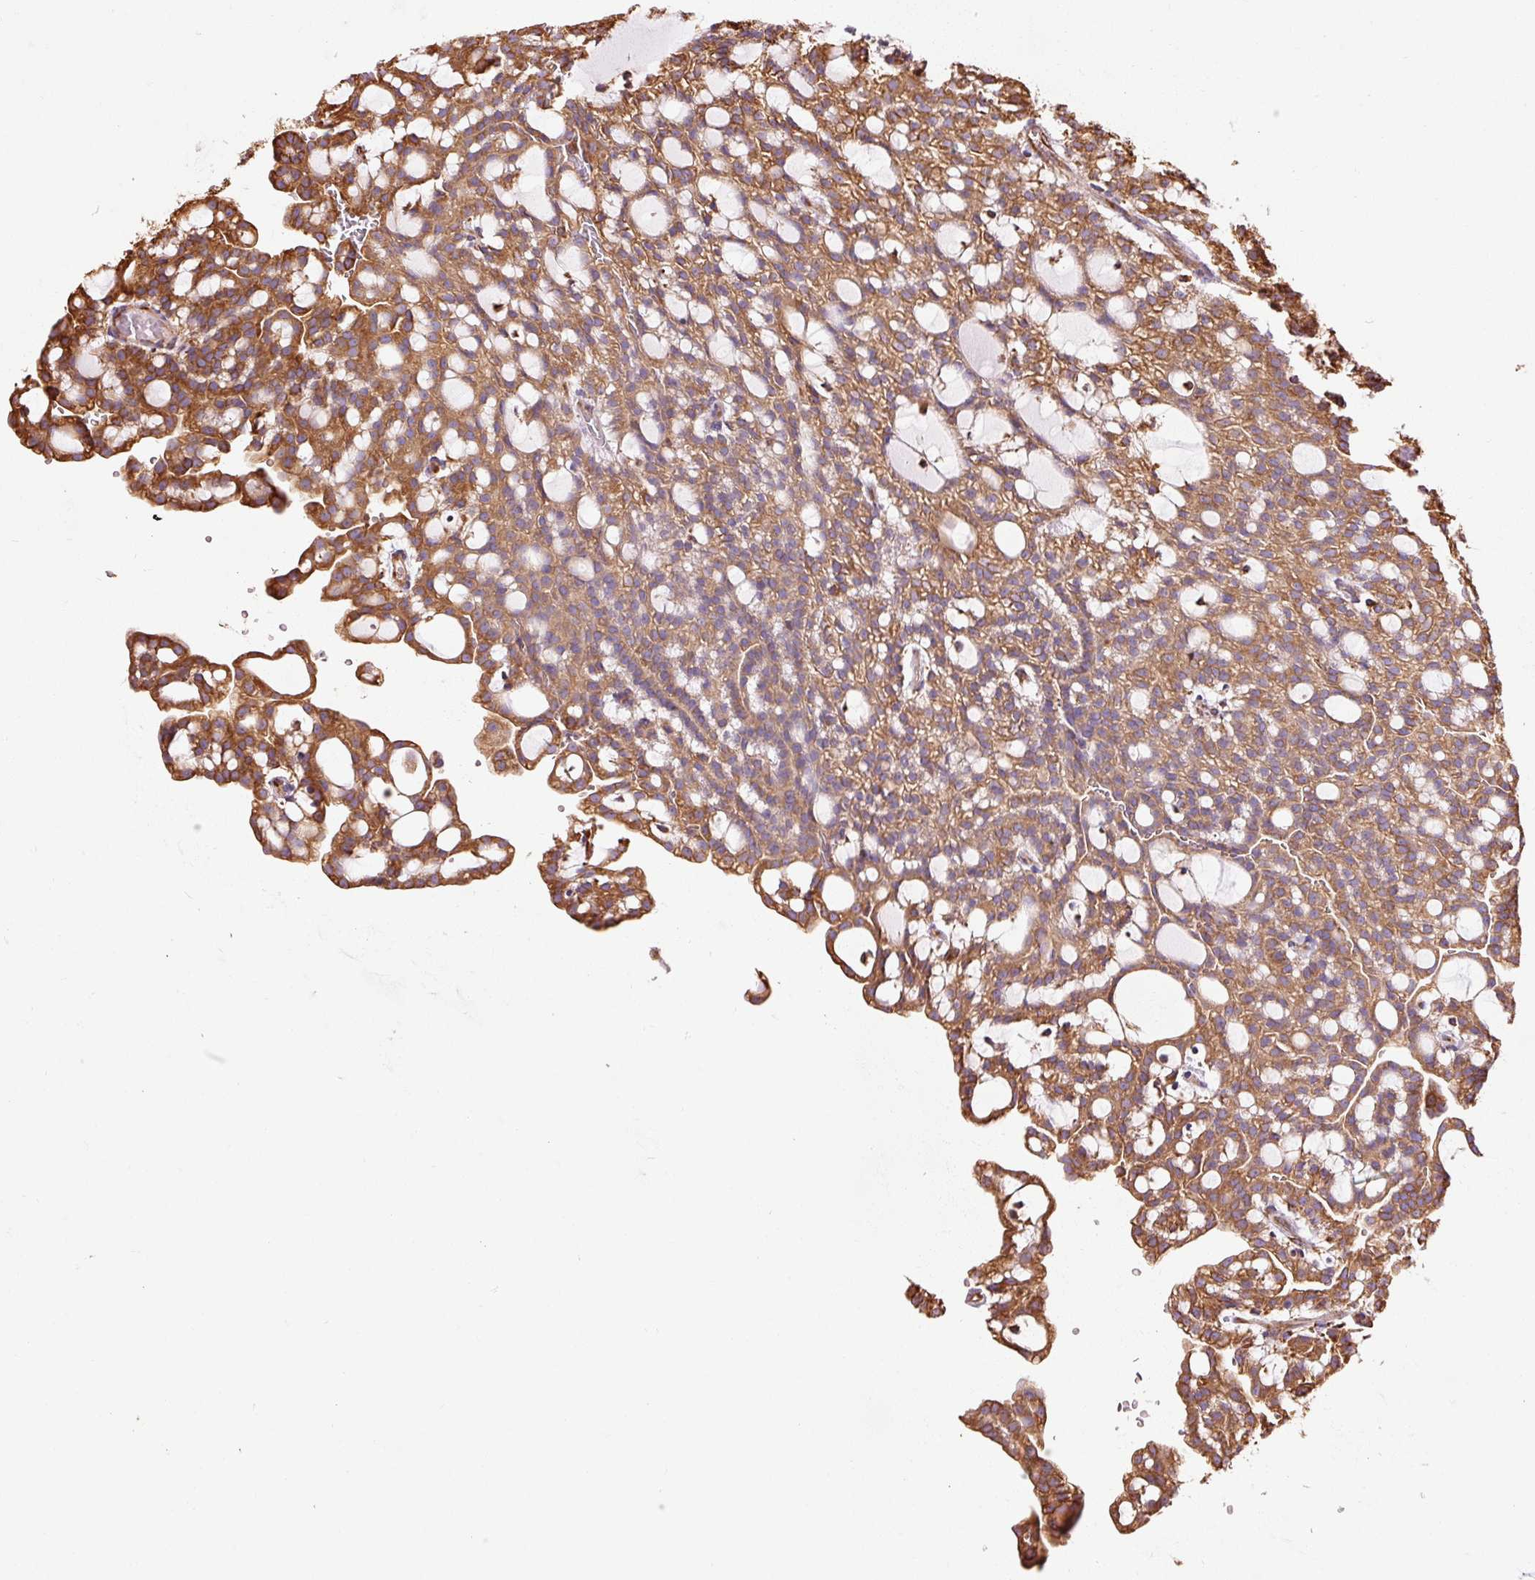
{"staining": {"intensity": "moderate", "quantity": ">75%", "location": "cytoplasmic/membranous"}, "tissue": "renal cancer", "cell_type": "Tumor cells", "image_type": "cancer", "snomed": [{"axis": "morphology", "description": "Adenocarcinoma, NOS"}, {"axis": "topography", "description": "Kidney"}], "caption": "Immunohistochemistry (IHC) (DAB) staining of human adenocarcinoma (renal) reveals moderate cytoplasmic/membranous protein expression in about >75% of tumor cells. (DAB (3,3'-diaminobenzidine) = brown stain, brightfield microscopy at high magnification).", "gene": "KLC1", "patient": {"sex": "male", "age": 63}}